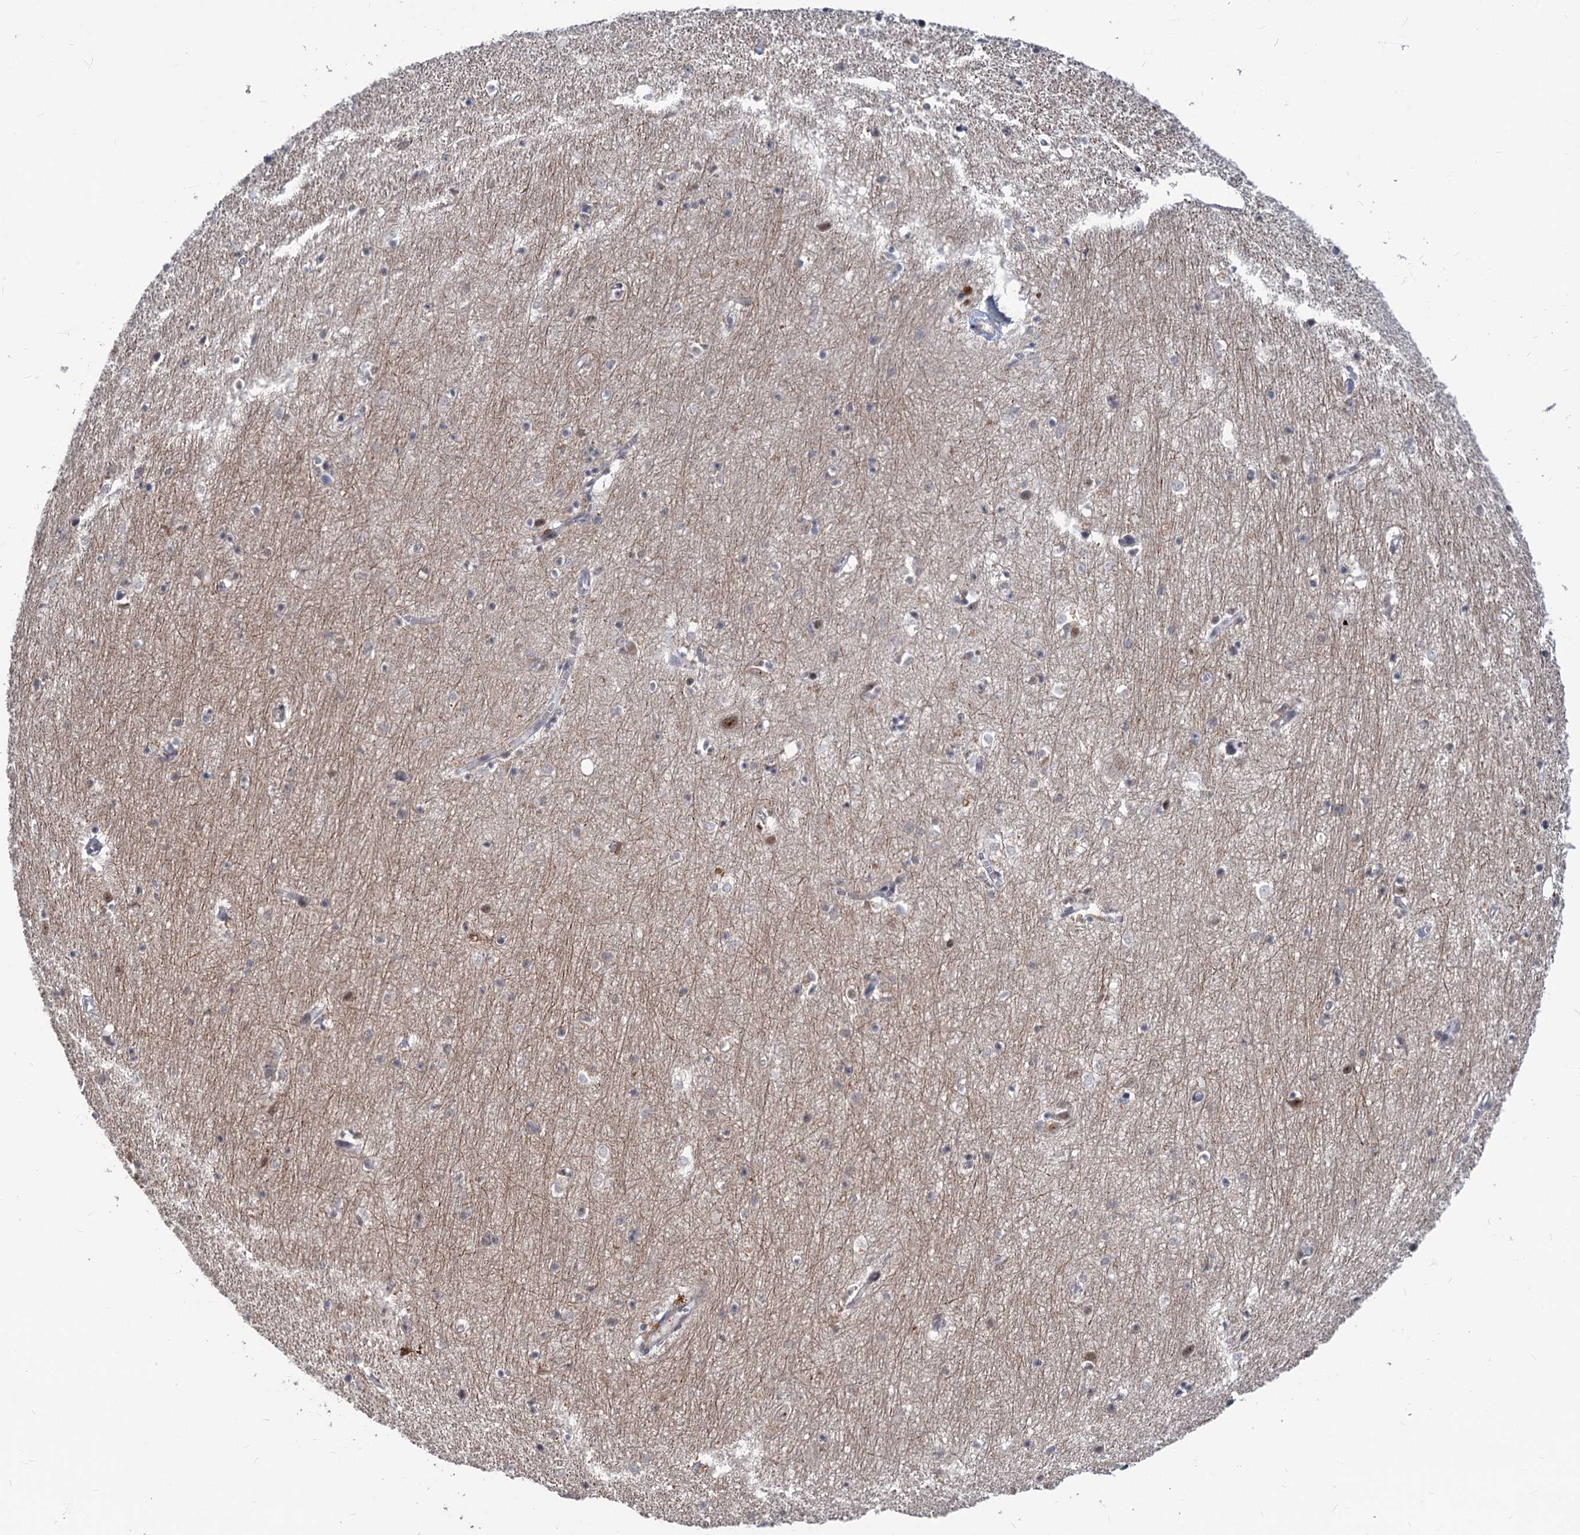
{"staining": {"intensity": "moderate", "quantity": "<25%", "location": "nuclear"}, "tissue": "hippocampus", "cell_type": "Glial cells", "image_type": "normal", "snomed": [{"axis": "morphology", "description": "Normal tissue, NOS"}, {"axis": "topography", "description": "Hippocampus"}], "caption": "Immunohistochemistry (IHC) of normal human hippocampus reveals low levels of moderate nuclear positivity in approximately <25% of glial cells.", "gene": "PHF8", "patient": {"sex": "female", "age": 64}}